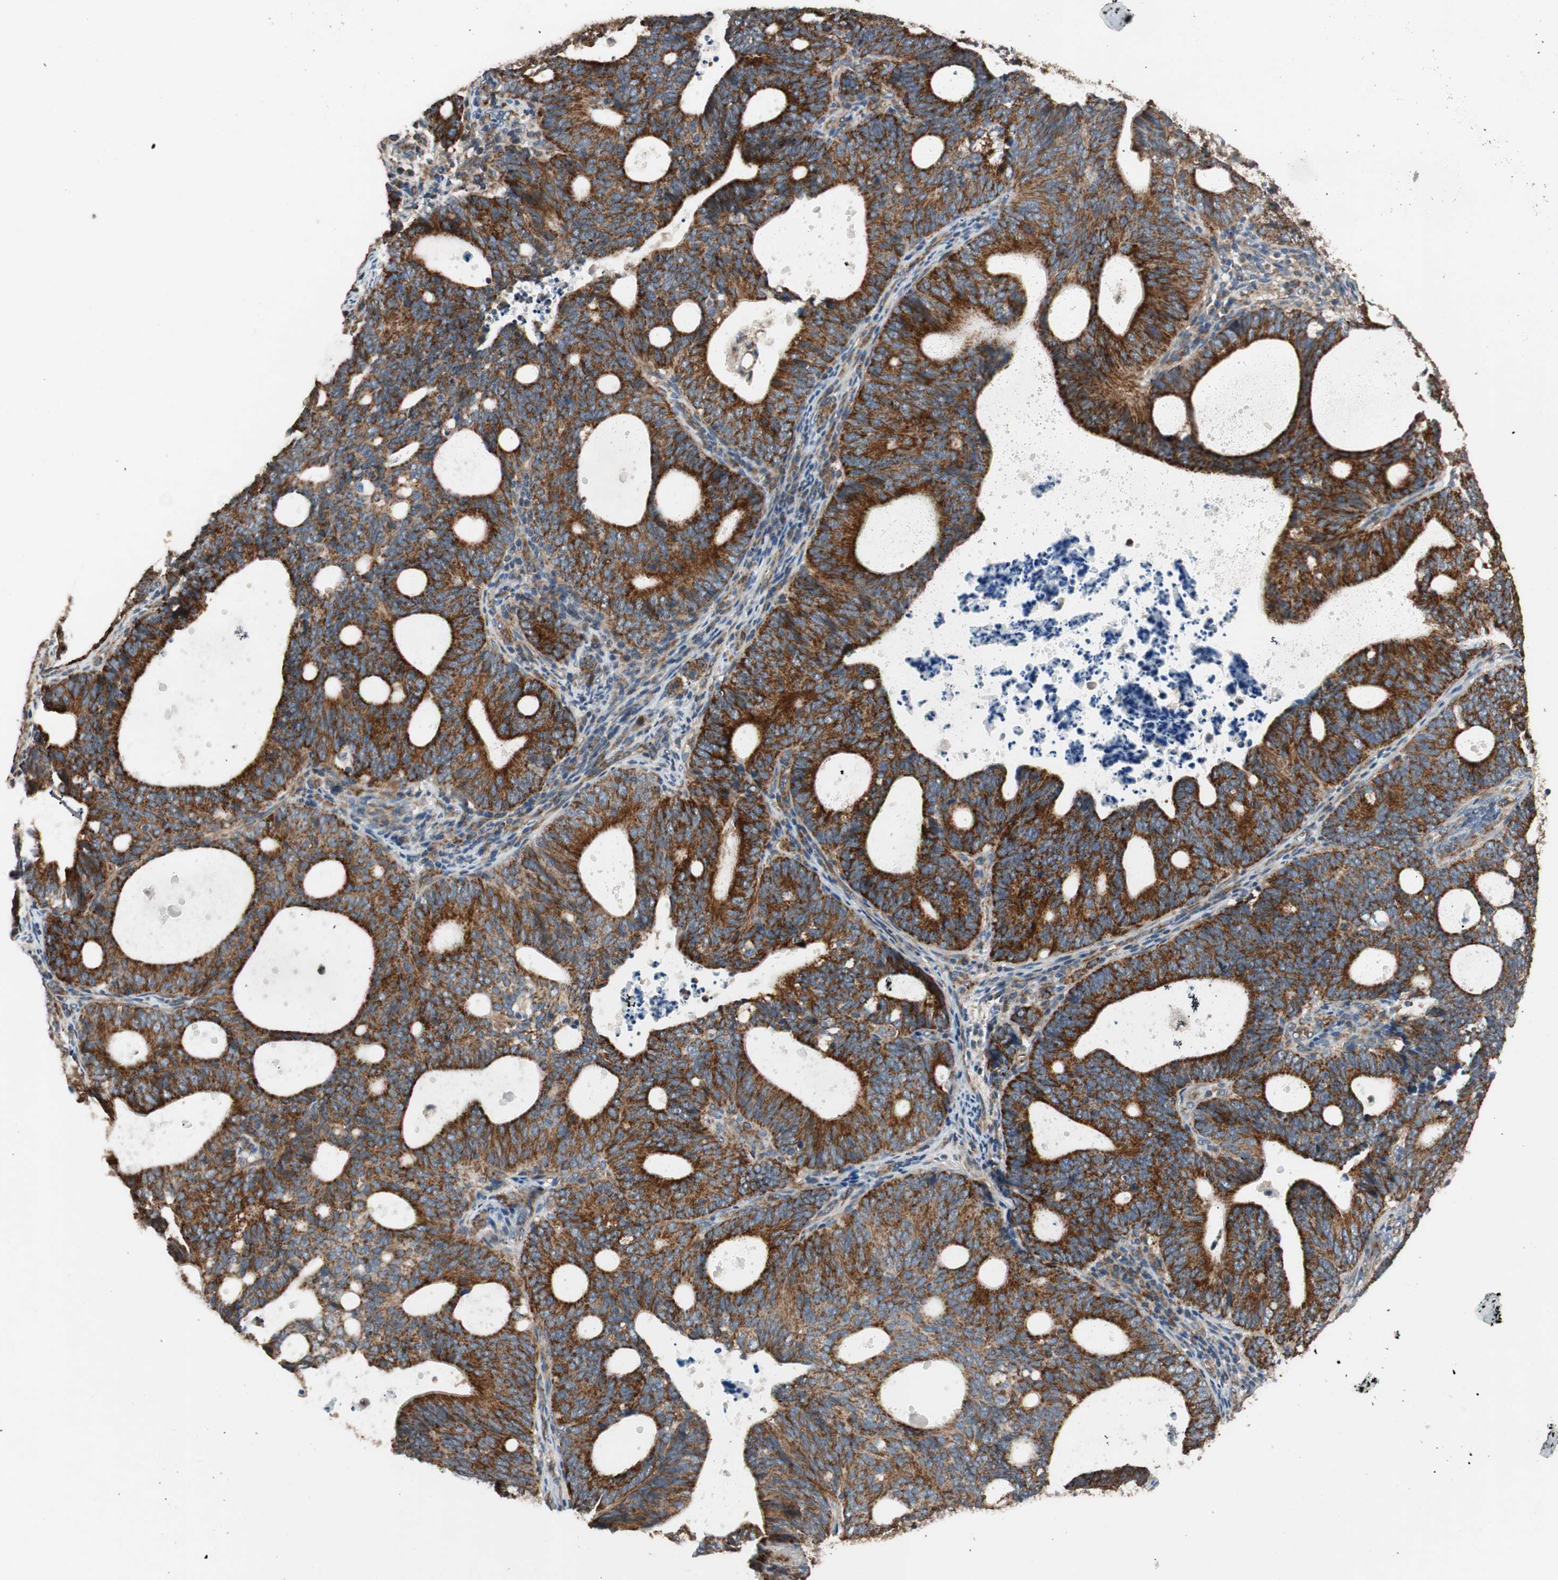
{"staining": {"intensity": "strong", "quantity": ">75%", "location": "cytoplasmic/membranous"}, "tissue": "endometrial cancer", "cell_type": "Tumor cells", "image_type": "cancer", "snomed": [{"axis": "morphology", "description": "Adenocarcinoma, NOS"}, {"axis": "topography", "description": "Uterus"}], "caption": "The immunohistochemical stain shows strong cytoplasmic/membranous staining in tumor cells of endometrial cancer (adenocarcinoma) tissue. (brown staining indicates protein expression, while blue staining denotes nuclei).", "gene": "AKAP1", "patient": {"sex": "female", "age": 83}}